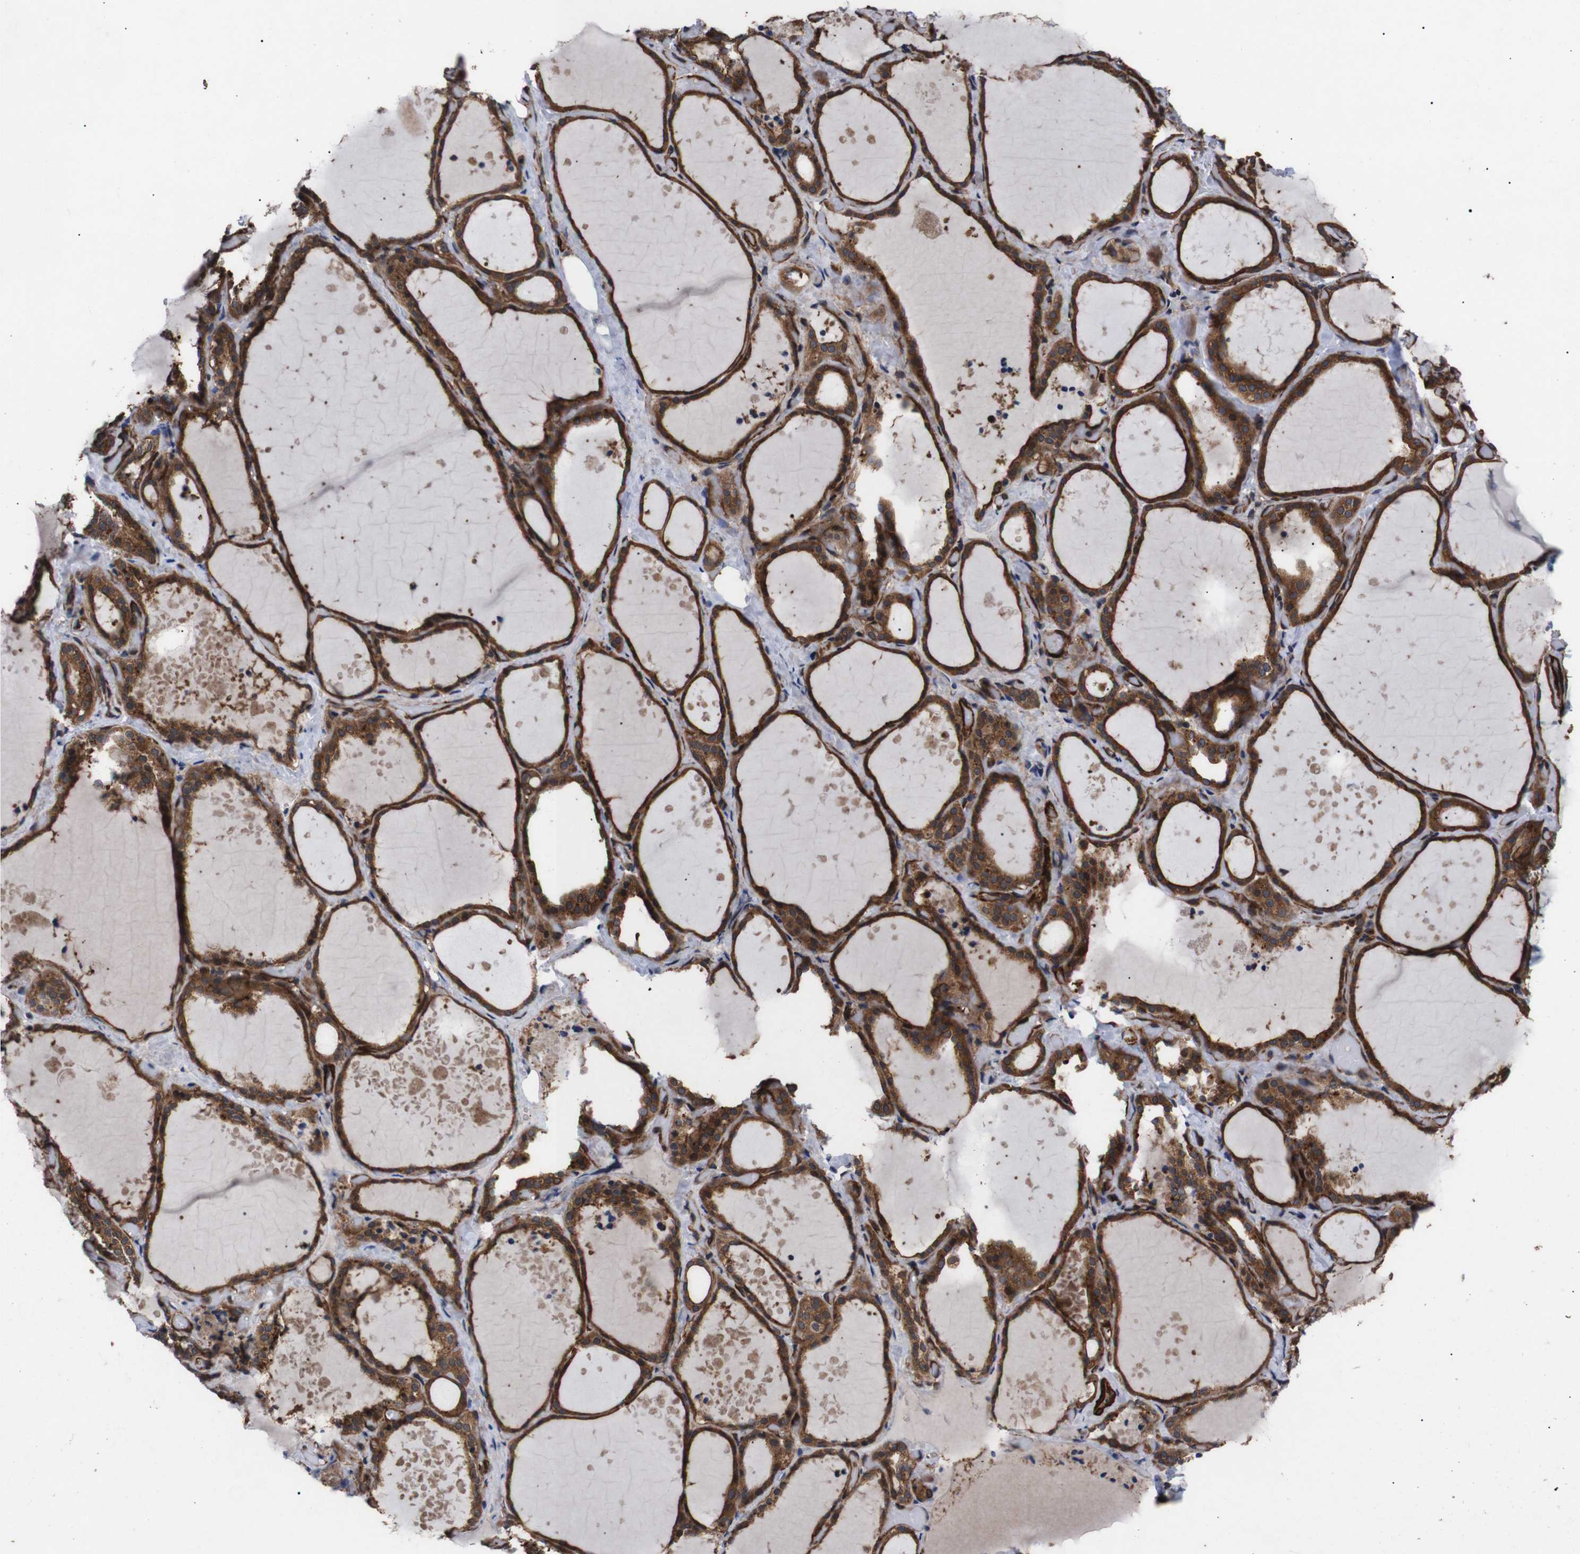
{"staining": {"intensity": "strong", "quantity": ">75%", "location": "cytoplasmic/membranous"}, "tissue": "thyroid gland", "cell_type": "Glandular cells", "image_type": "normal", "snomed": [{"axis": "morphology", "description": "Normal tissue, NOS"}, {"axis": "topography", "description": "Thyroid gland"}], "caption": "Protein staining demonstrates strong cytoplasmic/membranous expression in about >75% of glandular cells in normal thyroid gland.", "gene": "PAWR", "patient": {"sex": "female", "age": 44}}